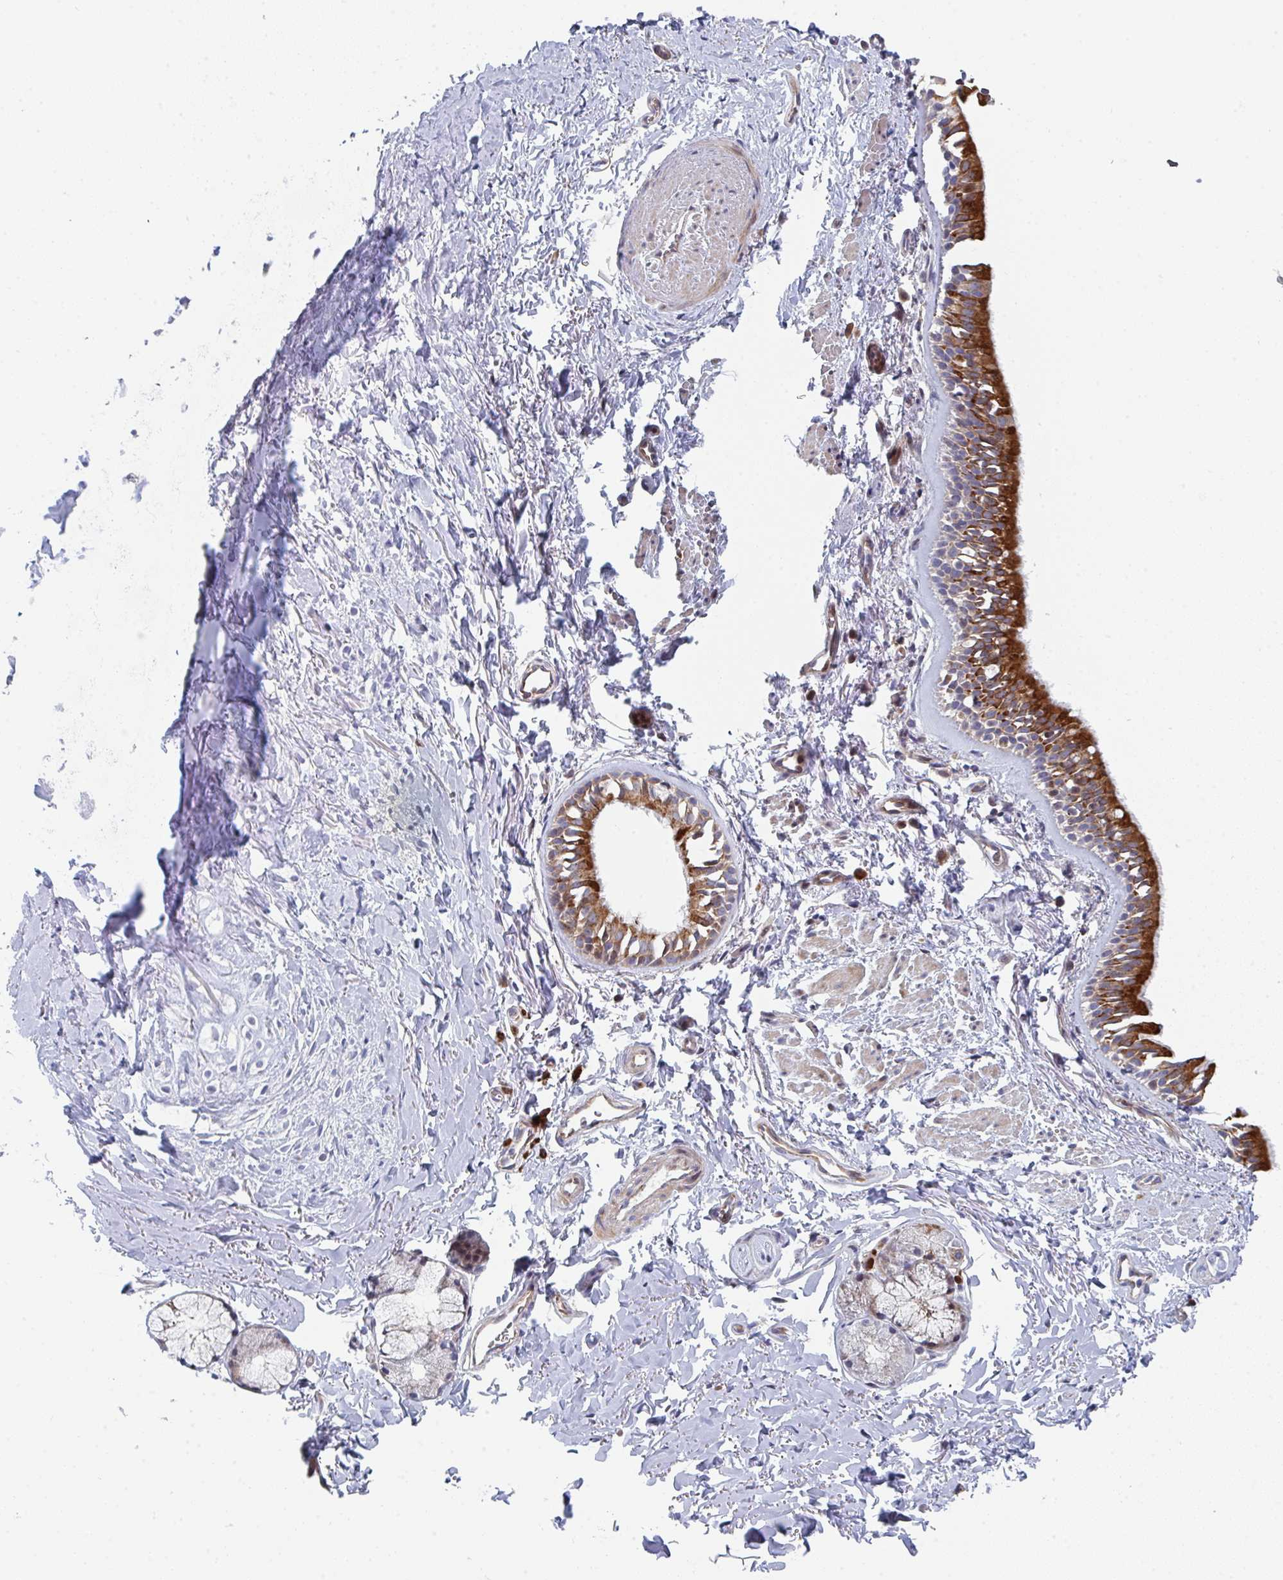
{"staining": {"intensity": "strong", "quantity": ">75%", "location": "cytoplasmic/membranous"}, "tissue": "bronchus", "cell_type": "Respiratory epithelial cells", "image_type": "normal", "snomed": [{"axis": "morphology", "description": "Normal tissue, NOS"}, {"axis": "topography", "description": "Lymph node"}, {"axis": "topography", "description": "Cartilage tissue"}, {"axis": "topography", "description": "Bronchus"}], "caption": "This is an image of immunohistochemistry (IHC) staining of unremarkable bronchus, which shows strong staining in the cytoplasmic/membranous of respiratory epithelial cells.", "gene": "ZNF644", "patient": {"sex": "female", "age": 70}}